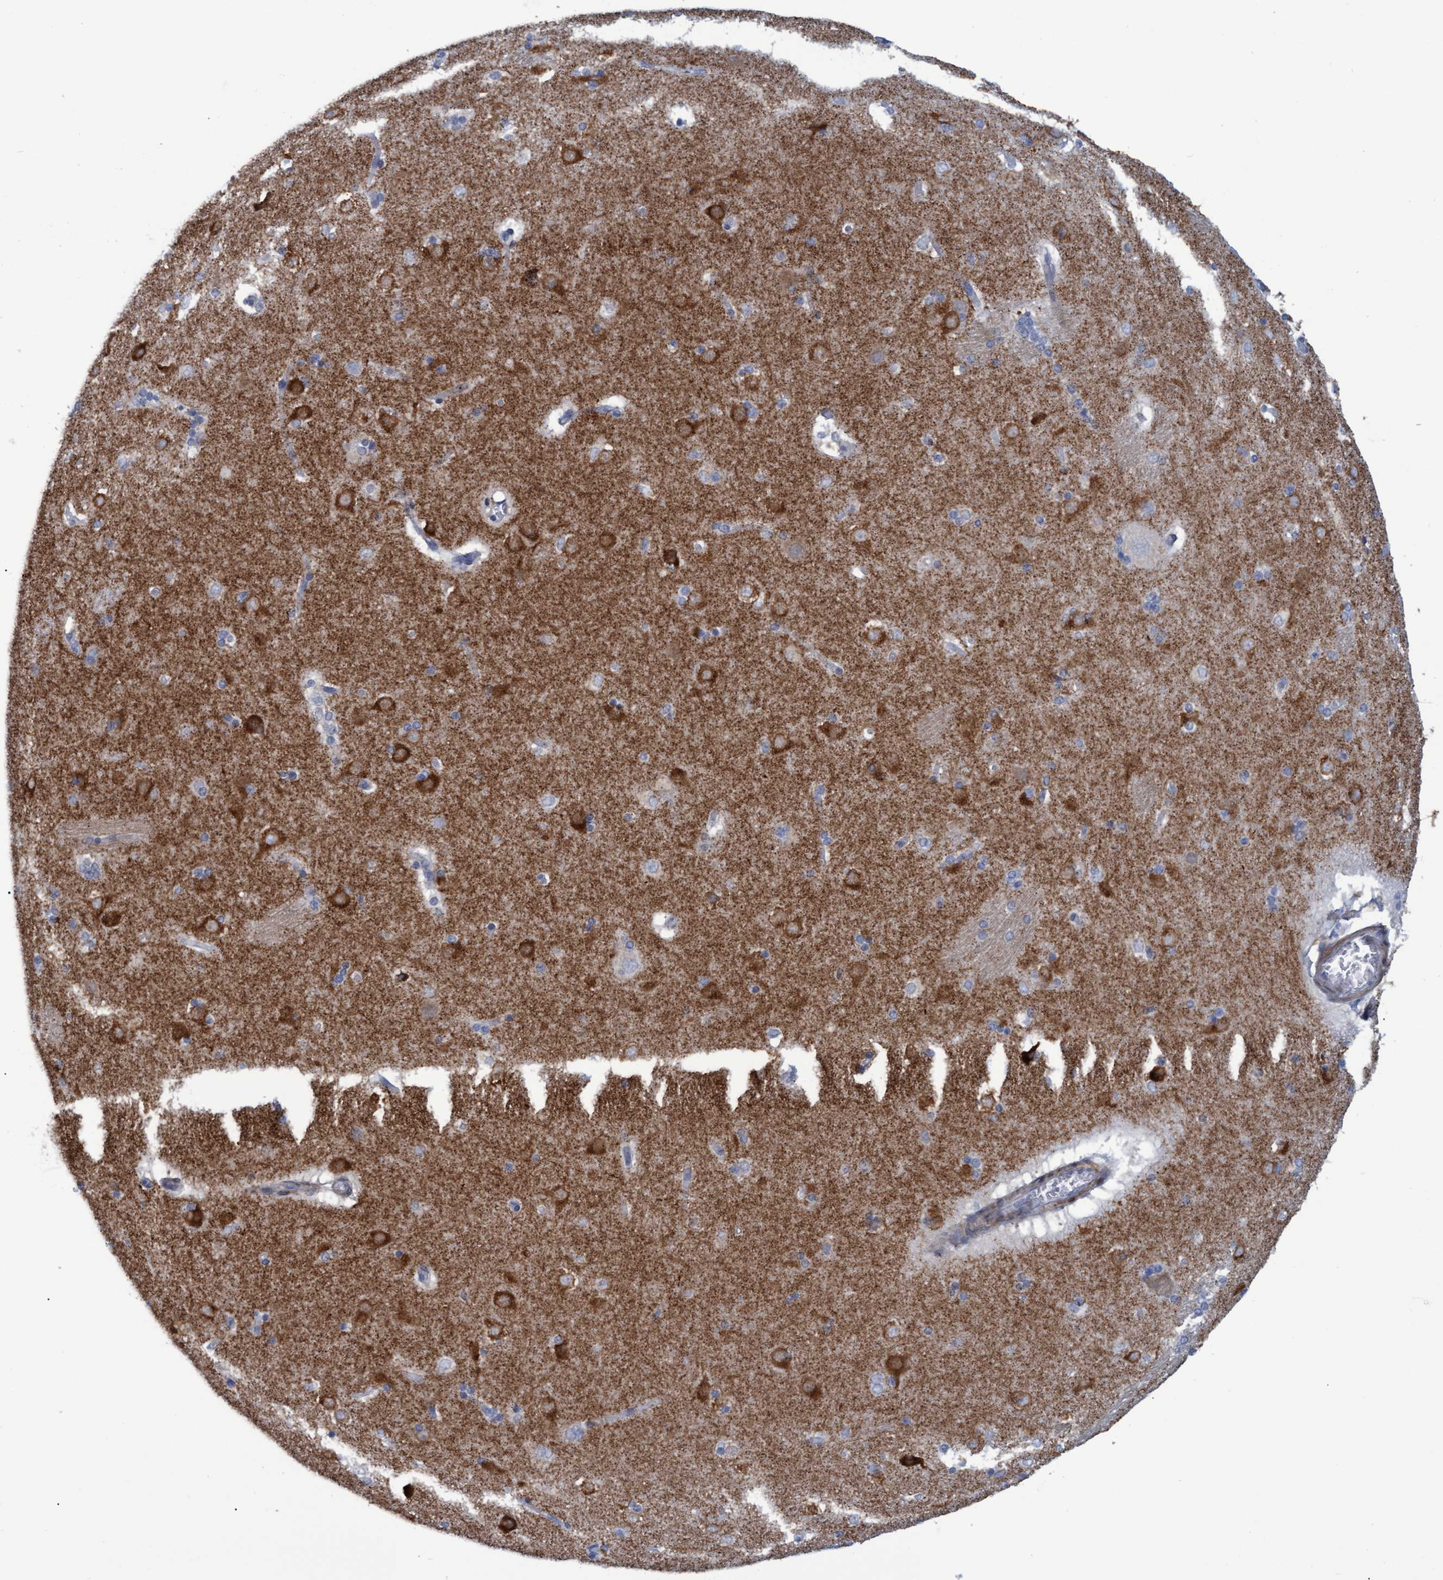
{"staining": {"intensity": "negative", "quantity": "none", "location": "none"}, "tissue": "caudate", "cell_type": "Glial cells", "image_type": "normal", "snomed": [{"axis": "morphology", "description": "Normal tissue, NOS"}, {"axis": "topography", "description": "Lateral ventricle wall"}], "caption": "This histopathology image is of benign caudate stained with immunohistochemistry (IHC) to label a protein in brown with the nuclei are counter-stained blue. There is no staining in glial cells. (Stains: DAB IHC with hematoxylin counter stain, Microscopy: brightfield microscopy at high magnification).", "gene": "SSTR3", "patient": {"sex": "female", "age": 19}}